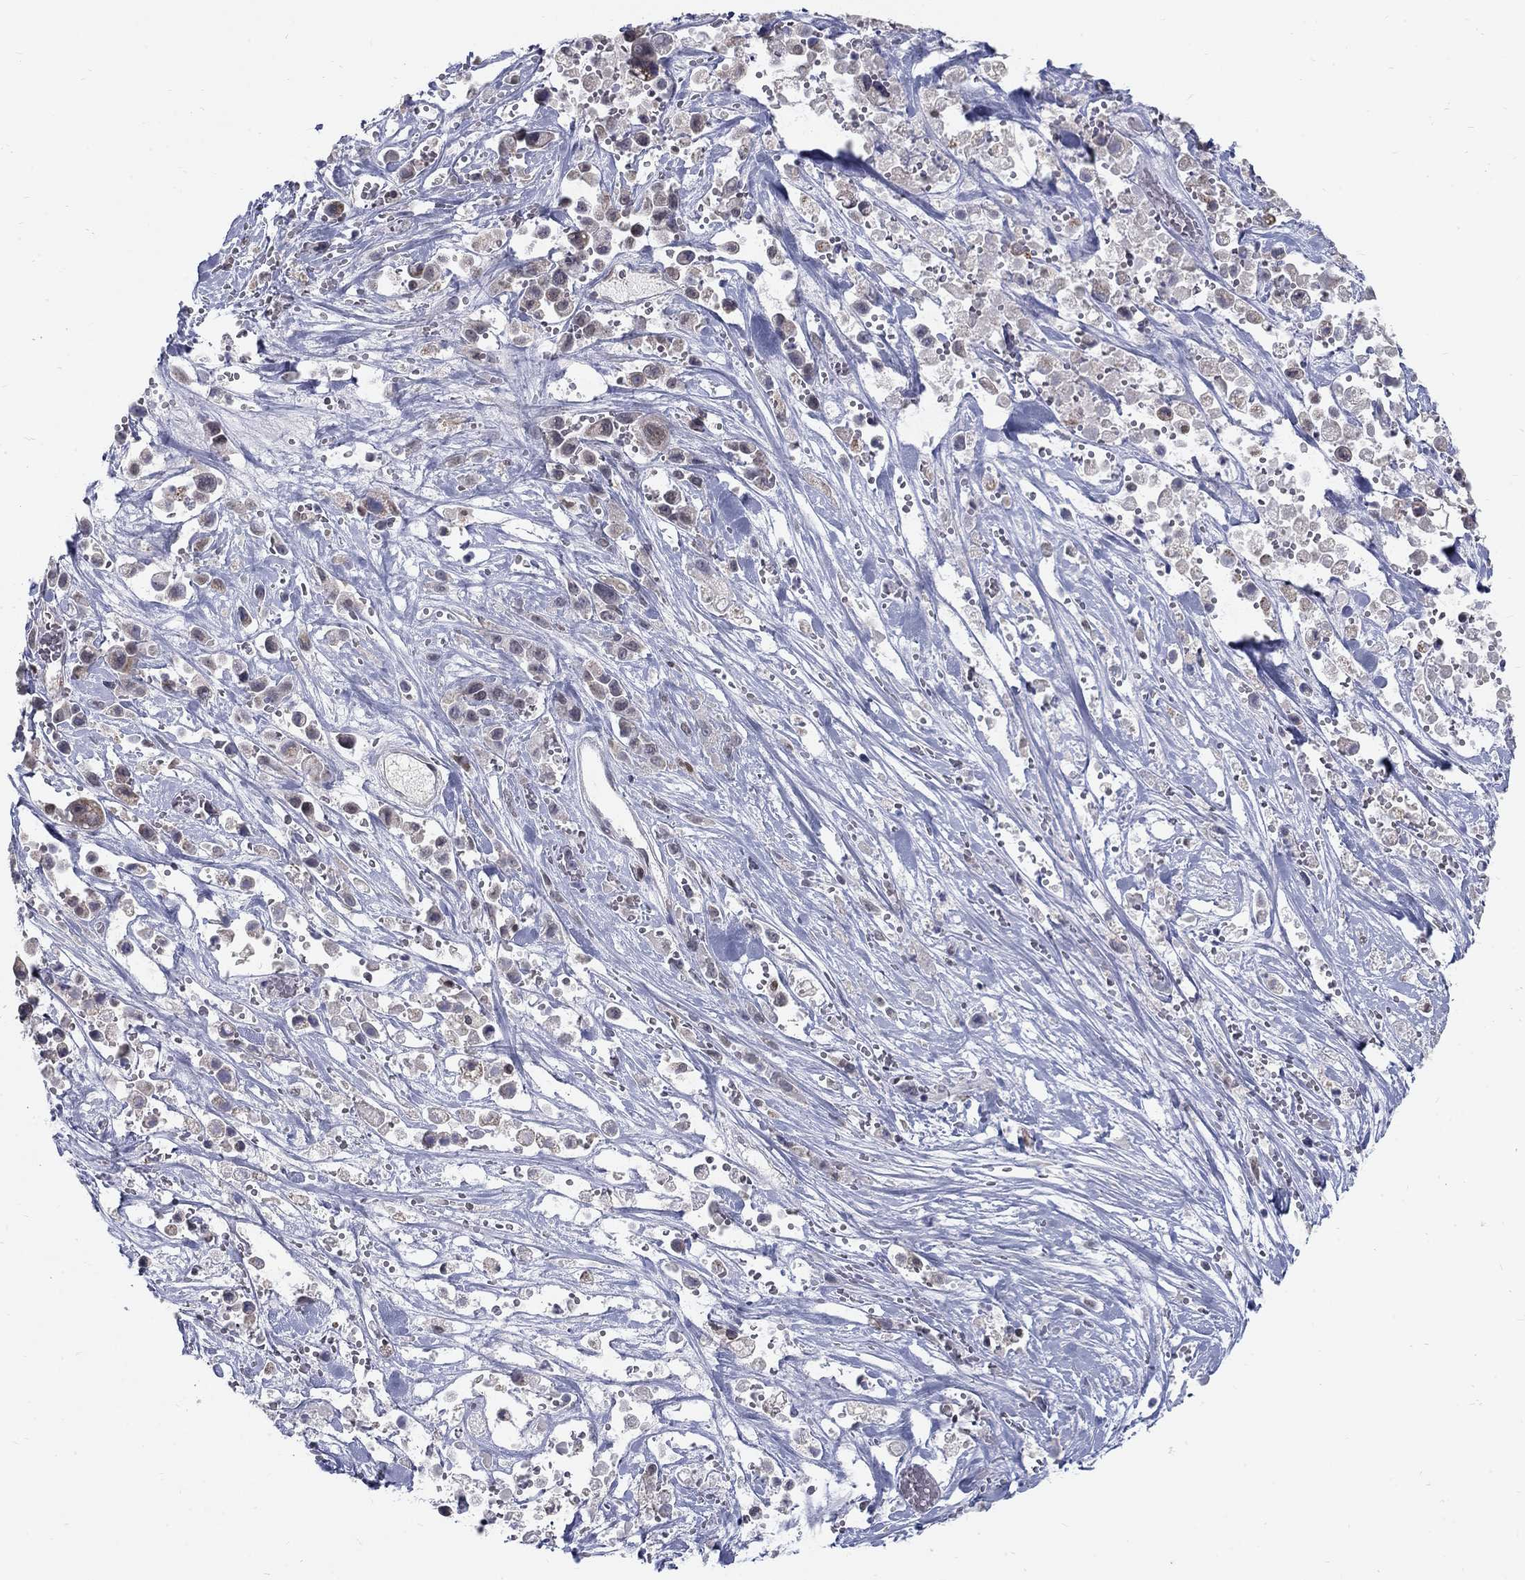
{"staining": {"intensity": "weak", "quantity": "<25%", "location": "cytoplasmic/membranous"}, "tissue": "pancreatic cancer", "cell_type": "Tumor cells", "image_type": "cancer", "snomed": [{"axis": "morphology", "description": "Adenocarcinoma, NOS"}, {"axis": "topography", "description": "Pancreas"}], "caption": "Tumor cells are negative for brown protein staining in adenocarcinoma (pancreatic).", "gene": "GCFC2", "patient": {"sex": "male", "age": 44}}